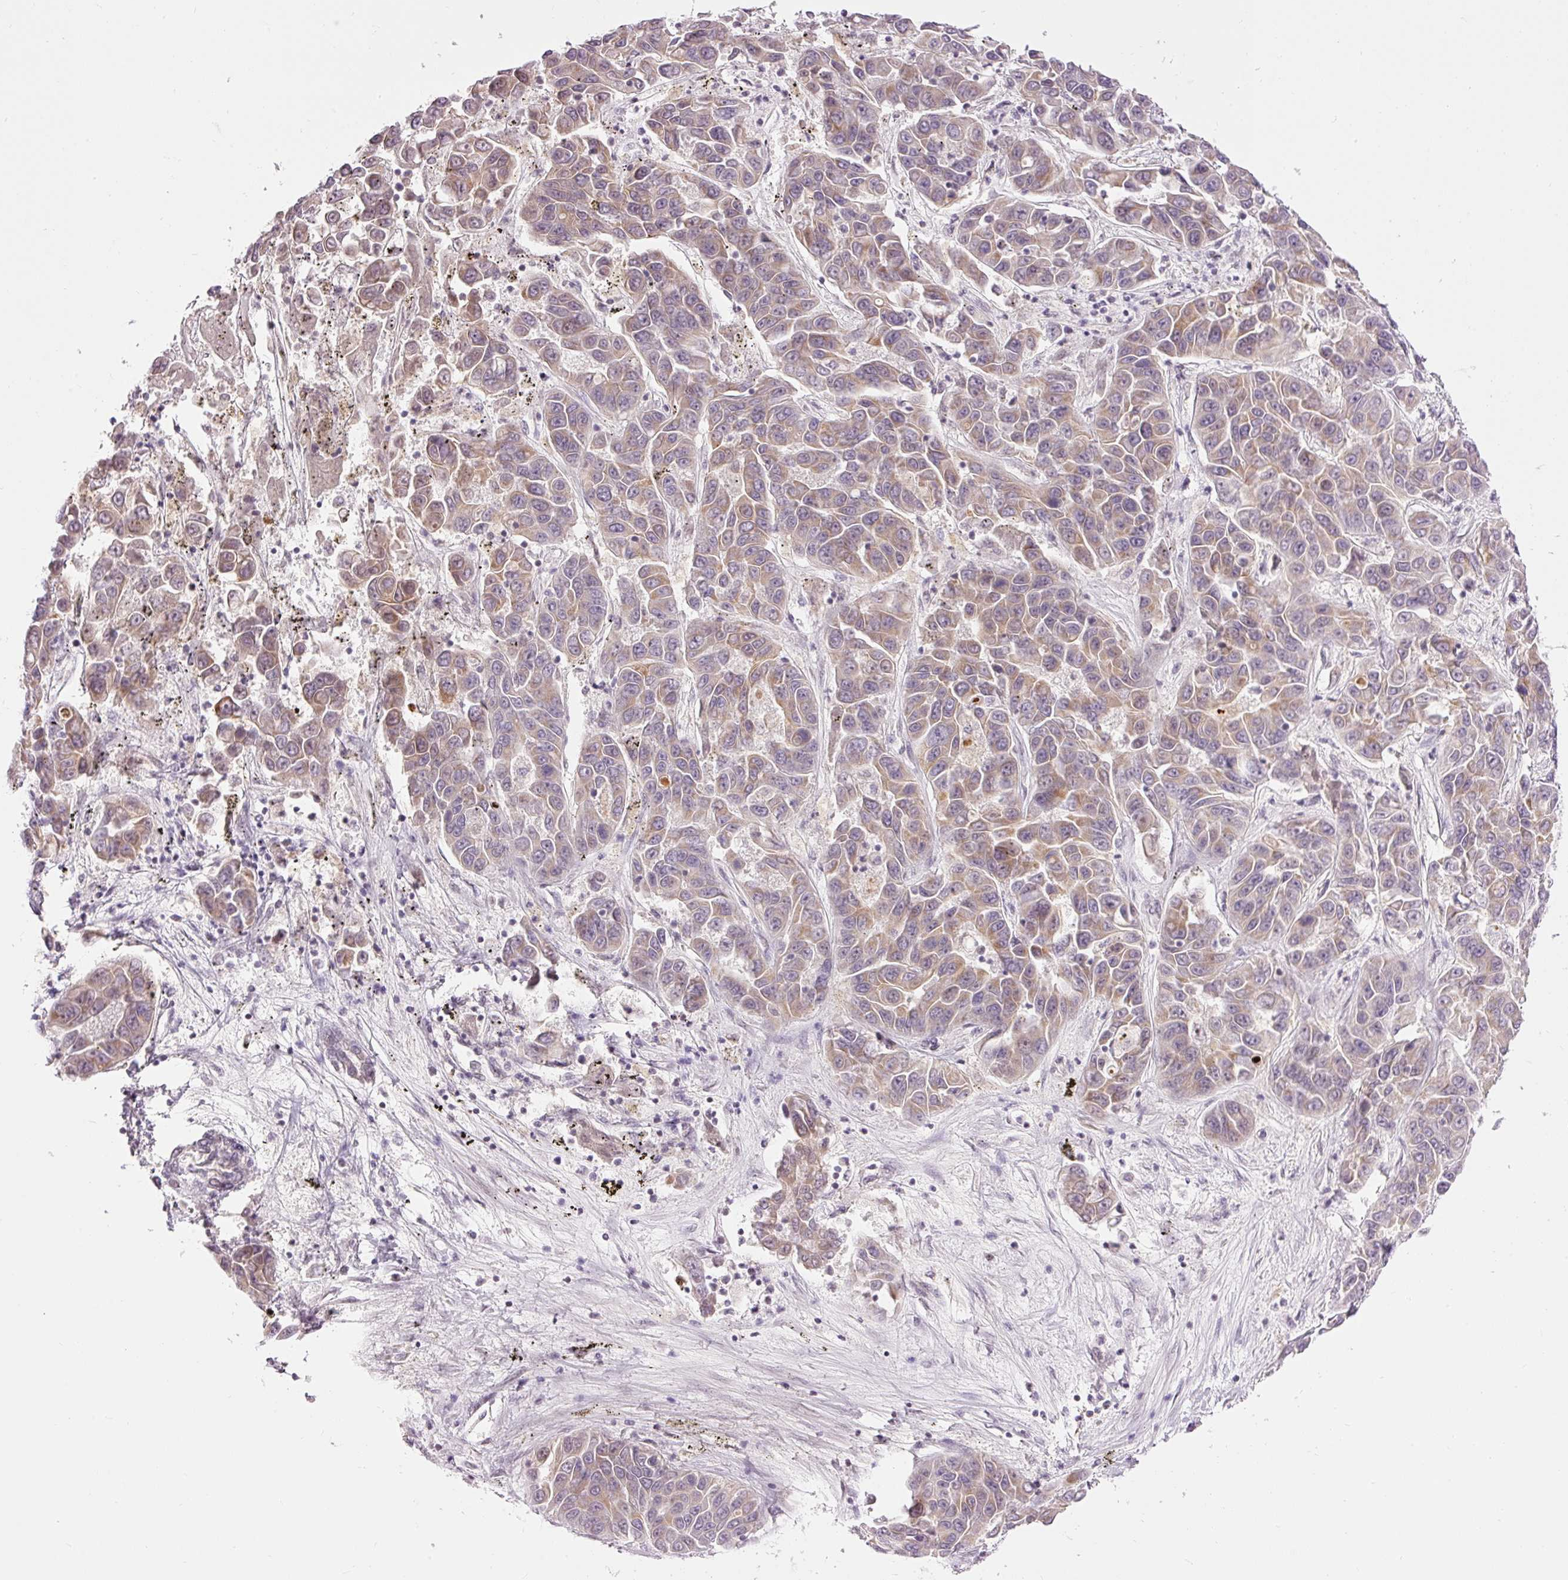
{"staining": {"intensity": "moderate", "quantity": "25%-75%", "location": "cytoplasmic/membranous"}, "tissue": "liver cancer", "cell_type": "Tumor cells", "image_type": "cancer", "snomed": [{"axis": "morphology", "description": "Cholangiocarcinoma"}, {"axis": "topography", "description": "Liver"}], "caption": "A medium amount of moderate cytoplasmic/membranous positivity is identified in approximately 25%-75% of tumor cells in liver cancer tissue.", "gene": "ABHD11", "patient": {"sex": "female", "age": 52}}